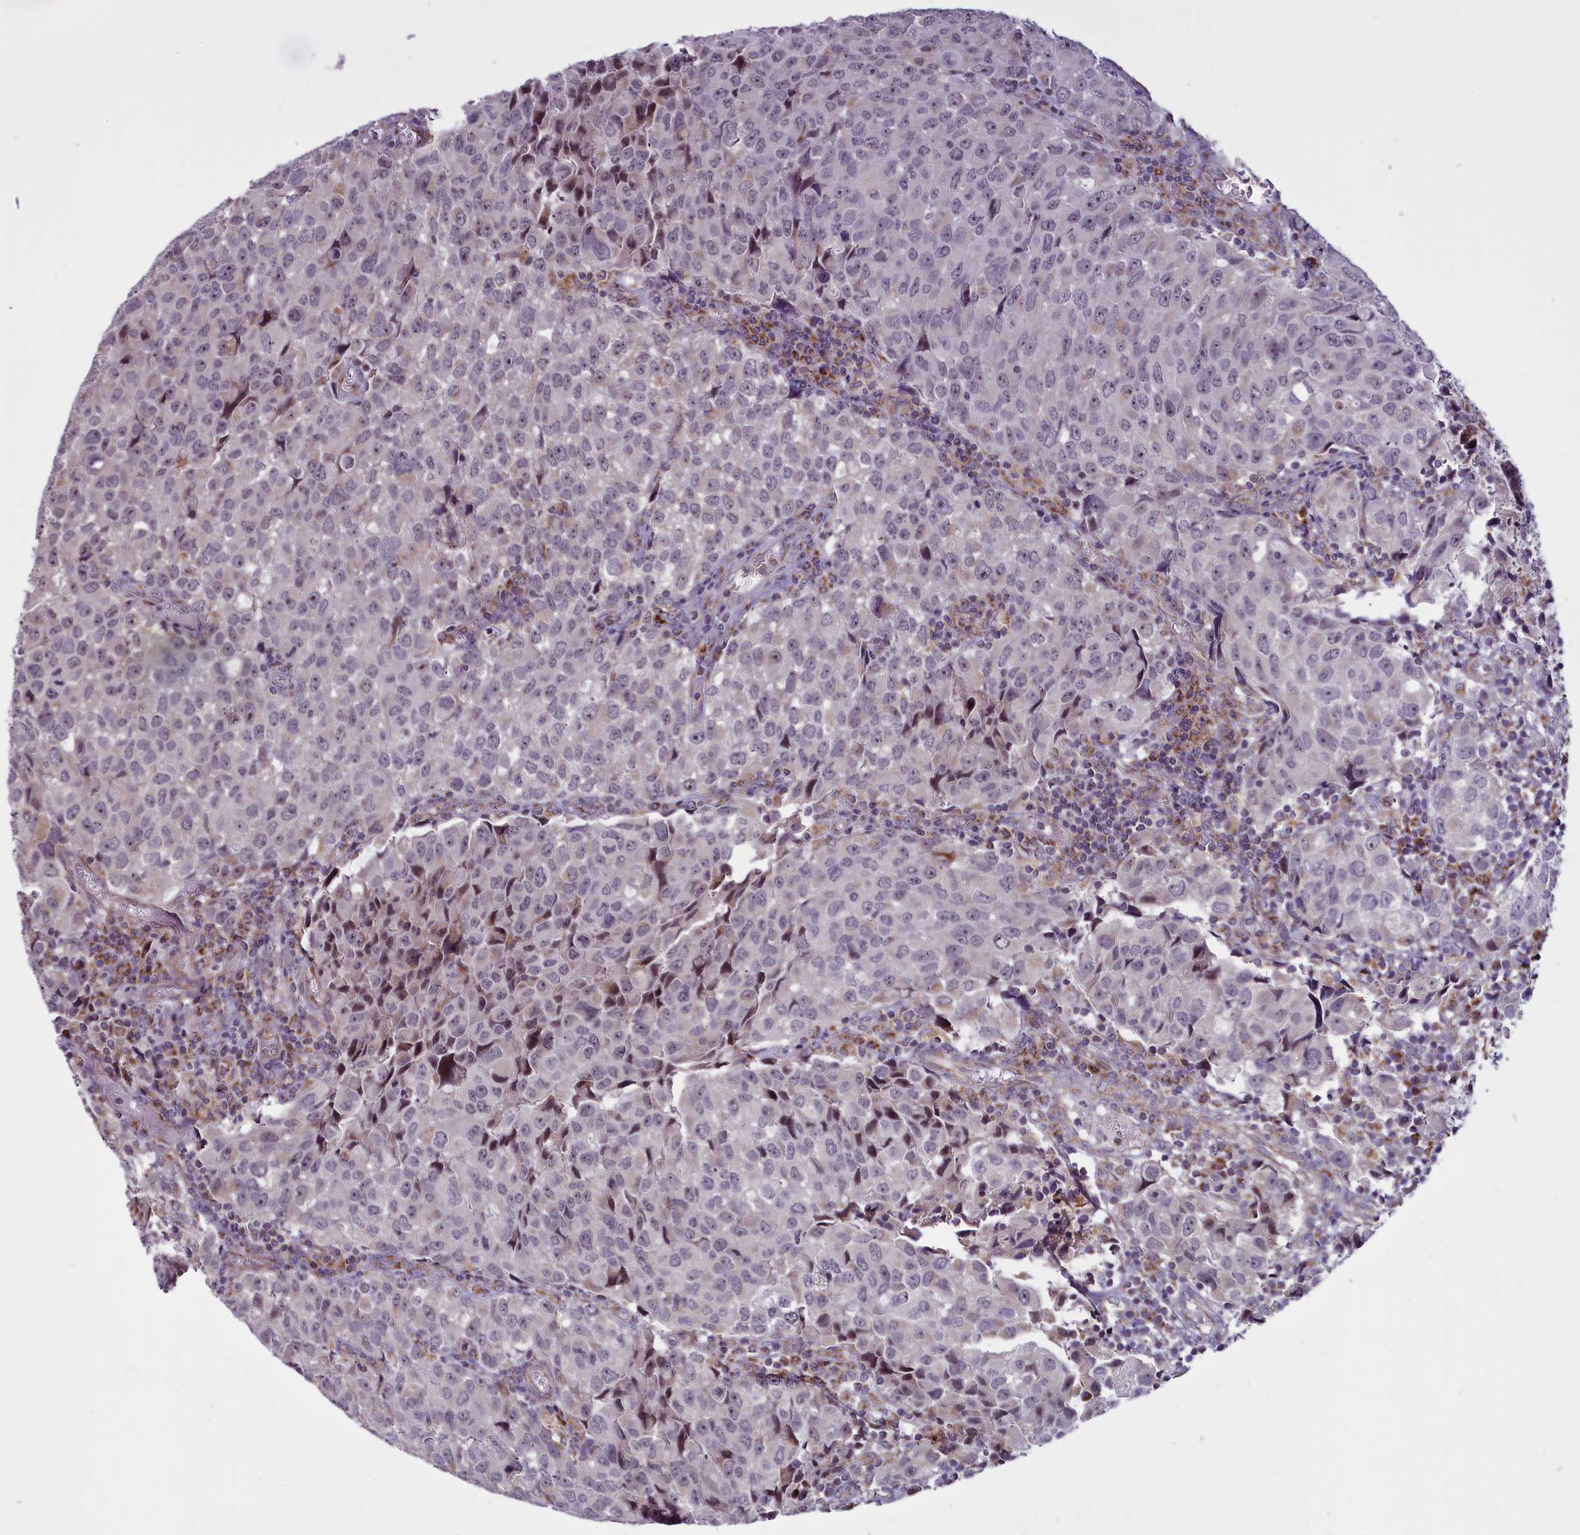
{"staining": {"intensity": "negative", "quantity": "none", "location": "none"}, "tissue": "urothelial cancer", "cell_type": "Tumor cells", "image_type": "cancer", "snomed": [{"axis": "morphology", "description": "Urothelial carcinoma, High grade"}, {"axis": "topography", "description": "Urinary bladder"}], "caption": "DAB immunohistochemical staining of human urothelial cancer demonstrates no significant positivity in tumor cells. The staining is performed using DAB brown chromogen with nuclei counter-stained in using hematoxylin.", "gene": "NDUFS5", "patient": {"sex": "female", "age": 75}}